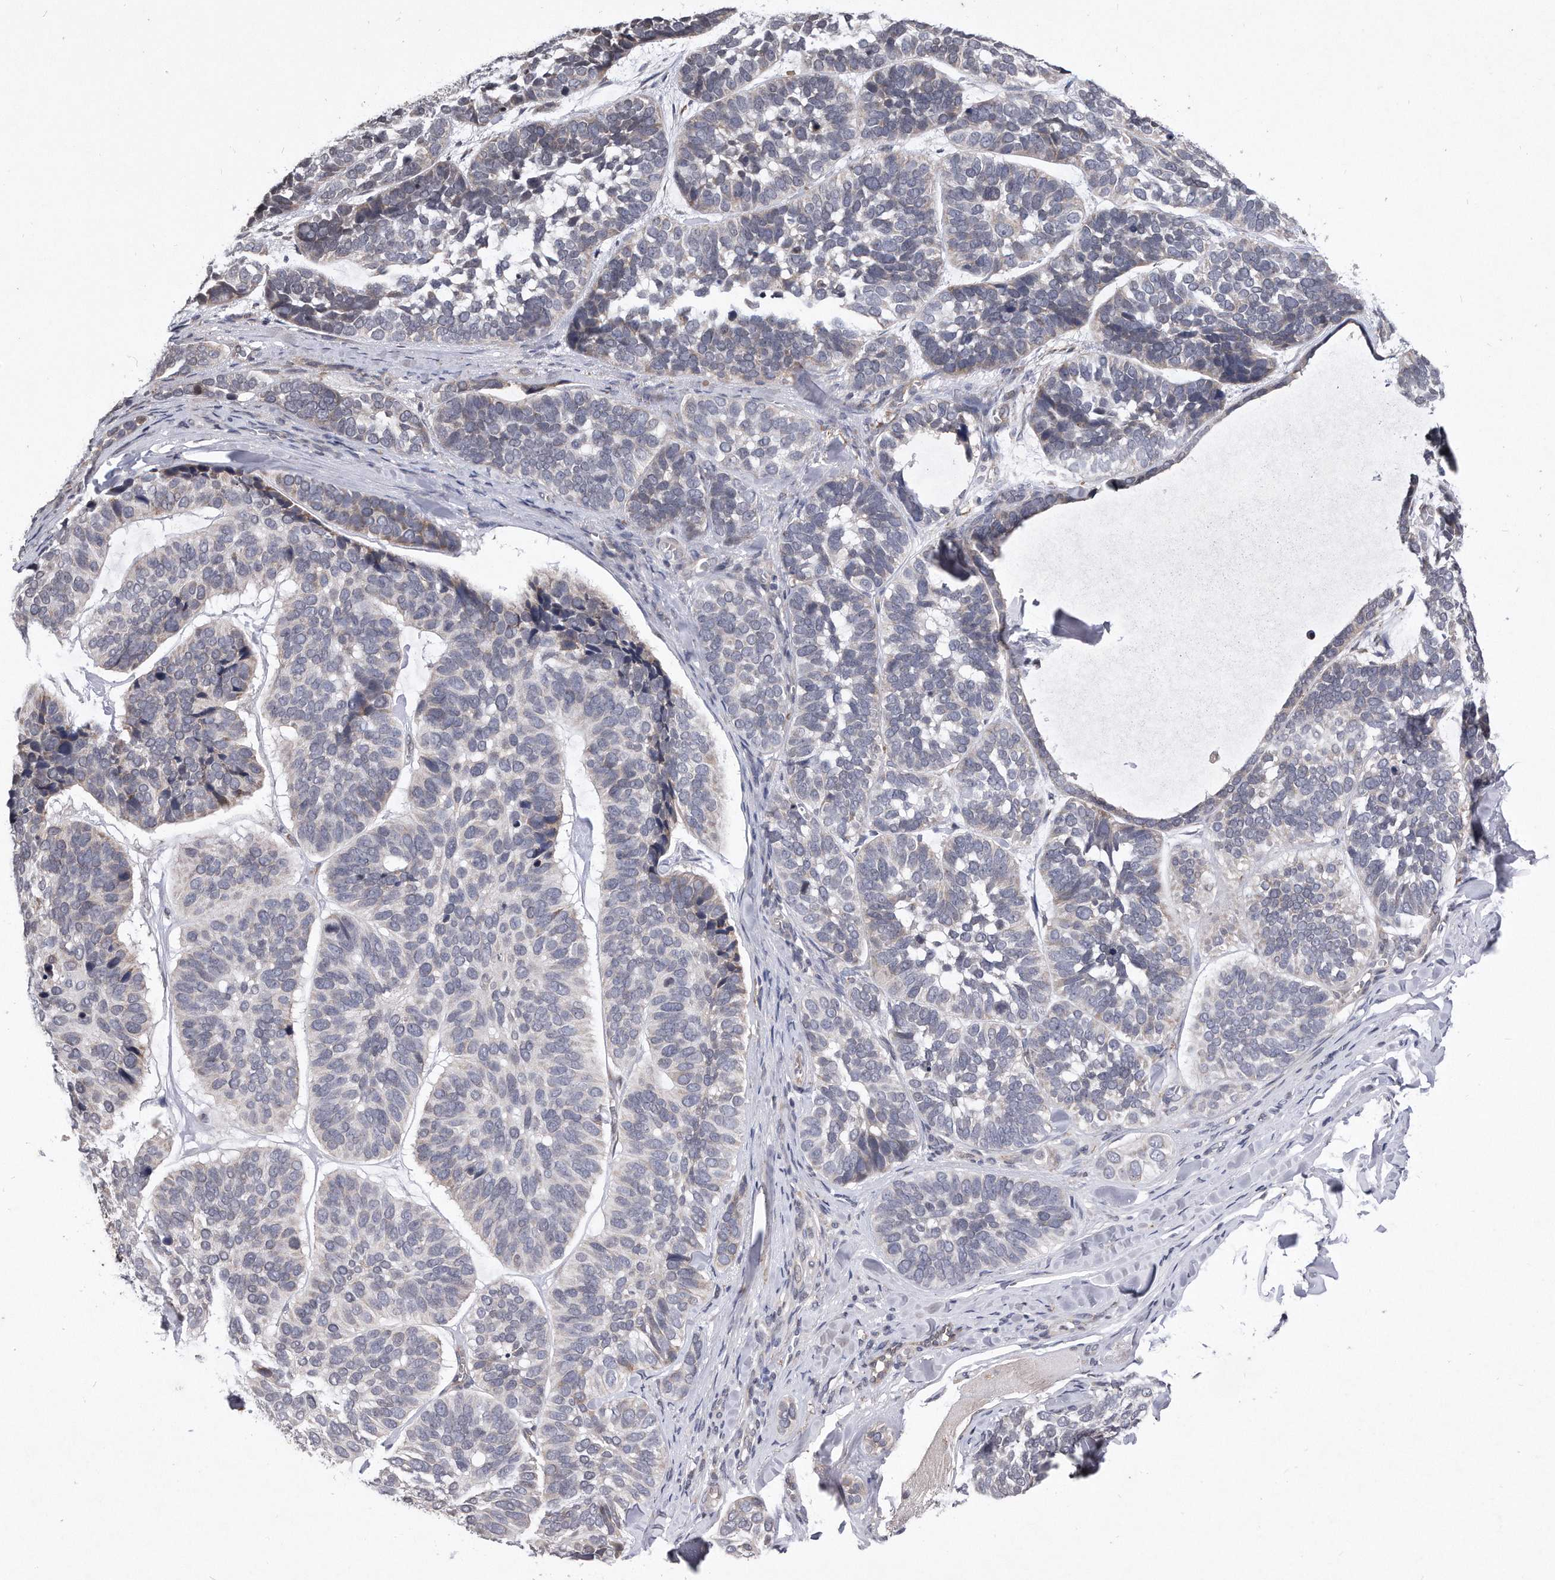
{"staining": {"intensity": "negative", "quantity": "none", "location": "none"}, "tissue": "skin cancer", "cell_type": "Tumor cells", "image_type": "cancer", "snomed": [{"axis": "morphology", "description": "Basal cell carcinoma"}, {"axis": "topography", "description": "Skin"}], "caption": "The IHC image has no significant positivity in tumor cells of skin cancer tissue.", "gene": "DAB1", "patient": {"sex": "male", "age": 62}}